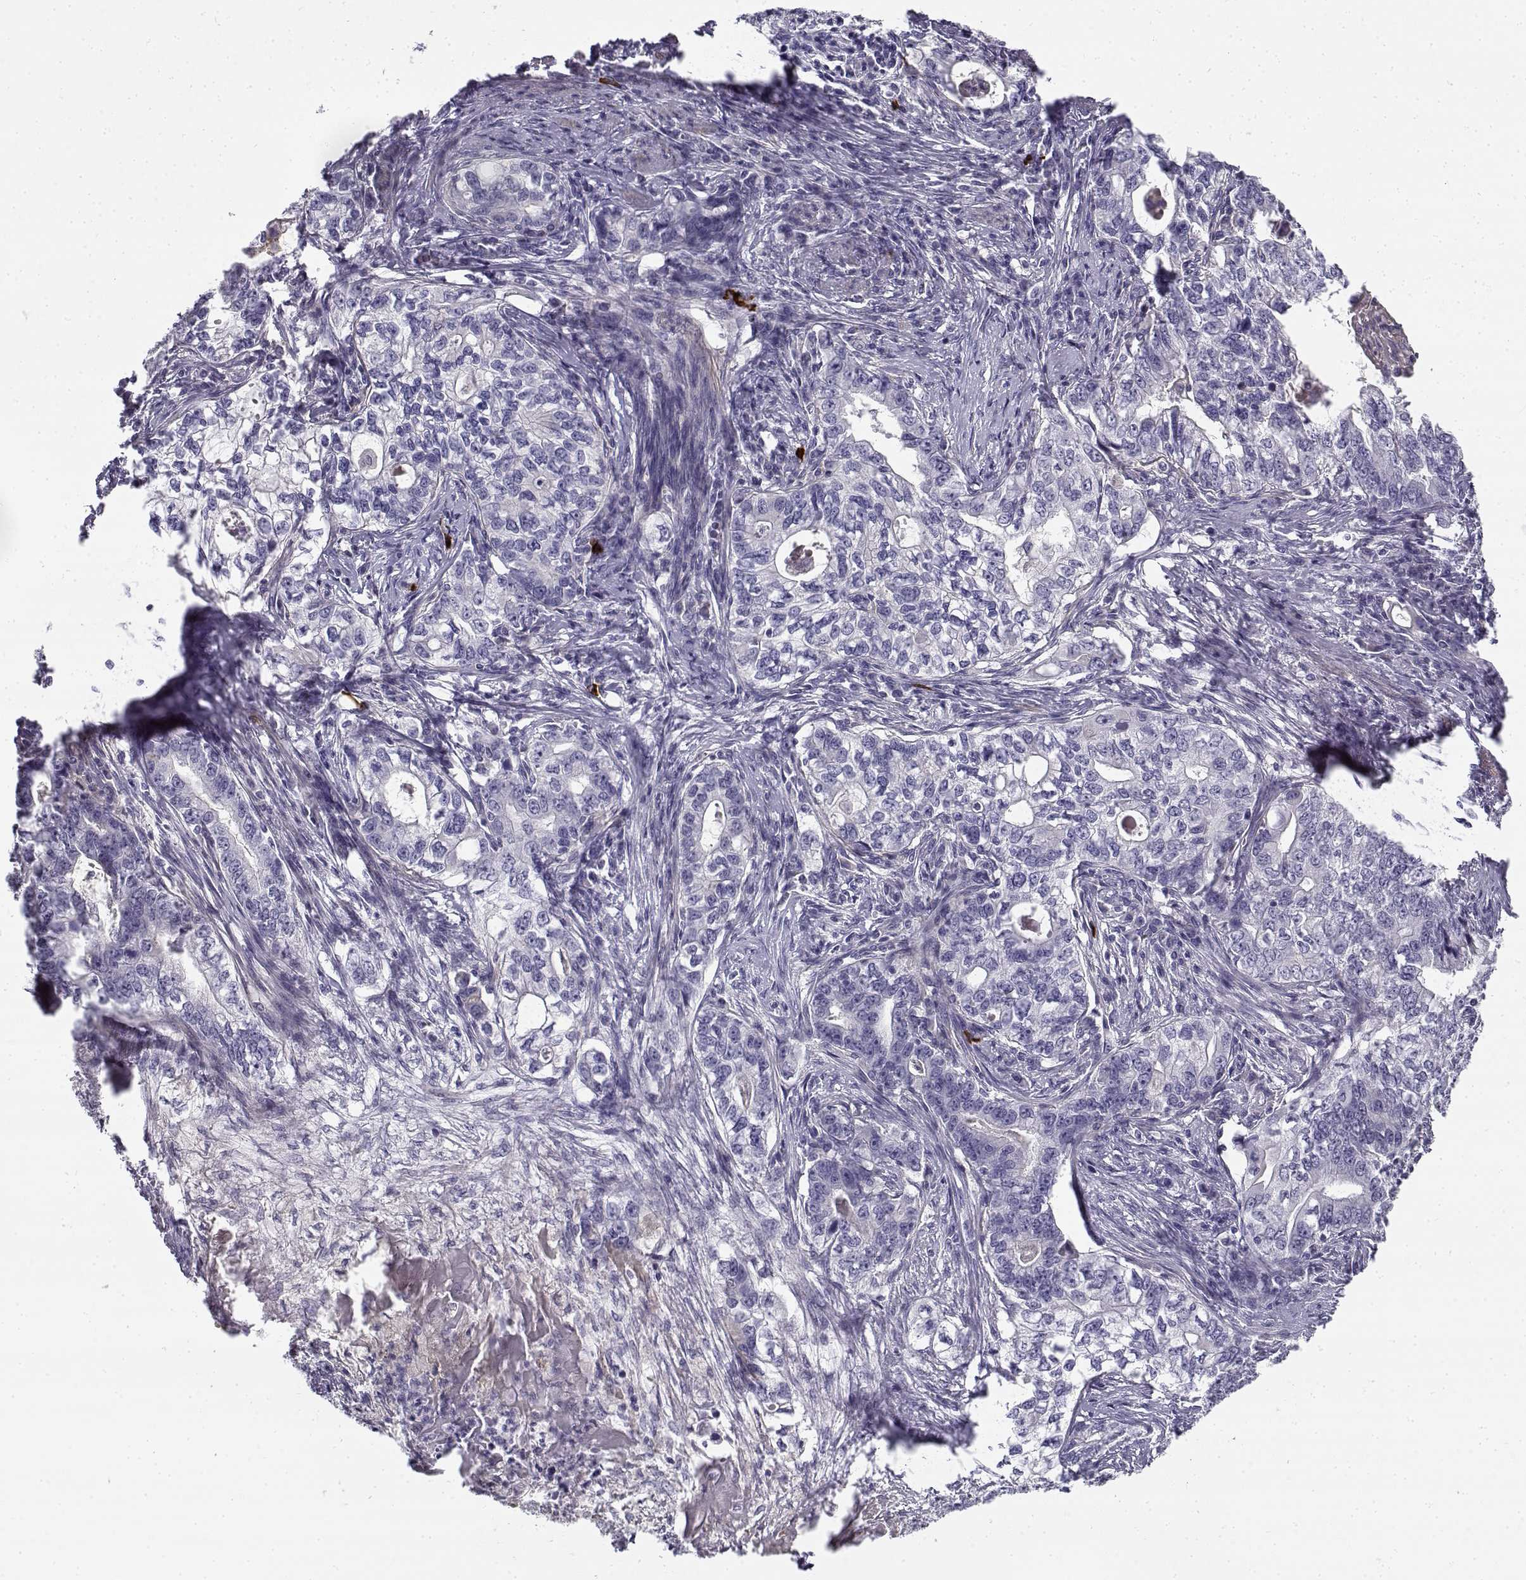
{"staining": {"intensity": "negative", "quantity": "none", "location": "none"}, "tissue": "stomach cancer", "cell_type": "Tumor cells", "image_type": "cancer", "snomed": [{"axis": "morphology", "description": "Adenocarcinoma, NOS"}, {"axis": "topography", "description": "Stomach, lower"}], "caption": "Immunohistochemical staining of stomach cancer demonstrates no significant positivity in tumor cells. (Brightfield microscopy of DAB immunohistochemistry at high magnification).", "gene": "CREB3L3", "patient": {"sex": "female", "age": 72}}